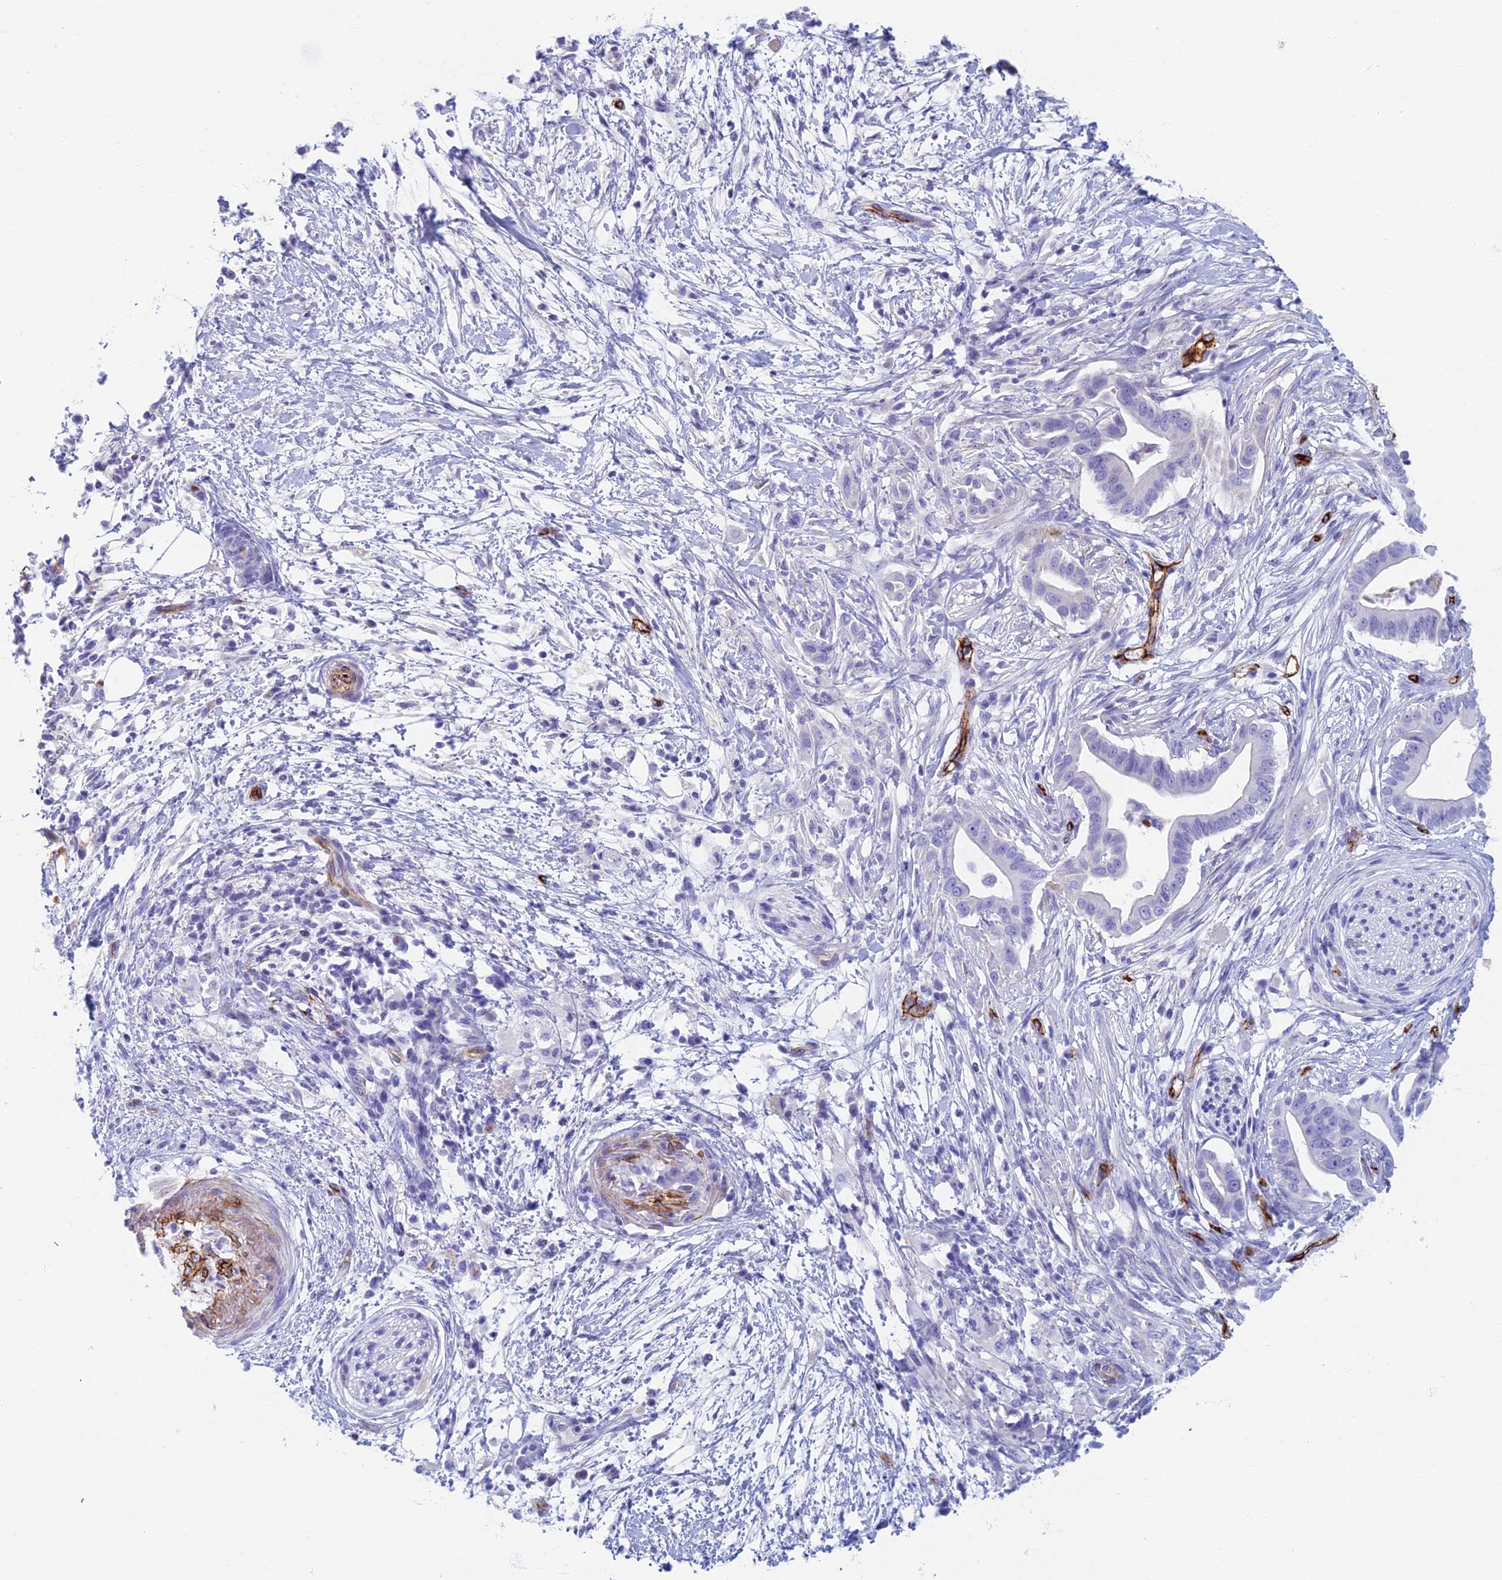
{"staining": {"intensity": "negative", "quantity": "none", "location": "none"}, "tissue": "pancreatic cancer", "cell_type": "Tumor cells", "image_type": "cancer", "snomed": [{"axis": "morphology", "description": "Adenocarcinoma, NOS"}, {"axis": "topography", "description": "Pancreas"}], "caption": "High power microscopy histopathology image of an immunohistochemistry (IHC) micrograph of pancreatic cancer, revealing no significant positivity in tumor cells.", "gene": "ETFRF1", "patient": {"sex": "male", "age": 68}}